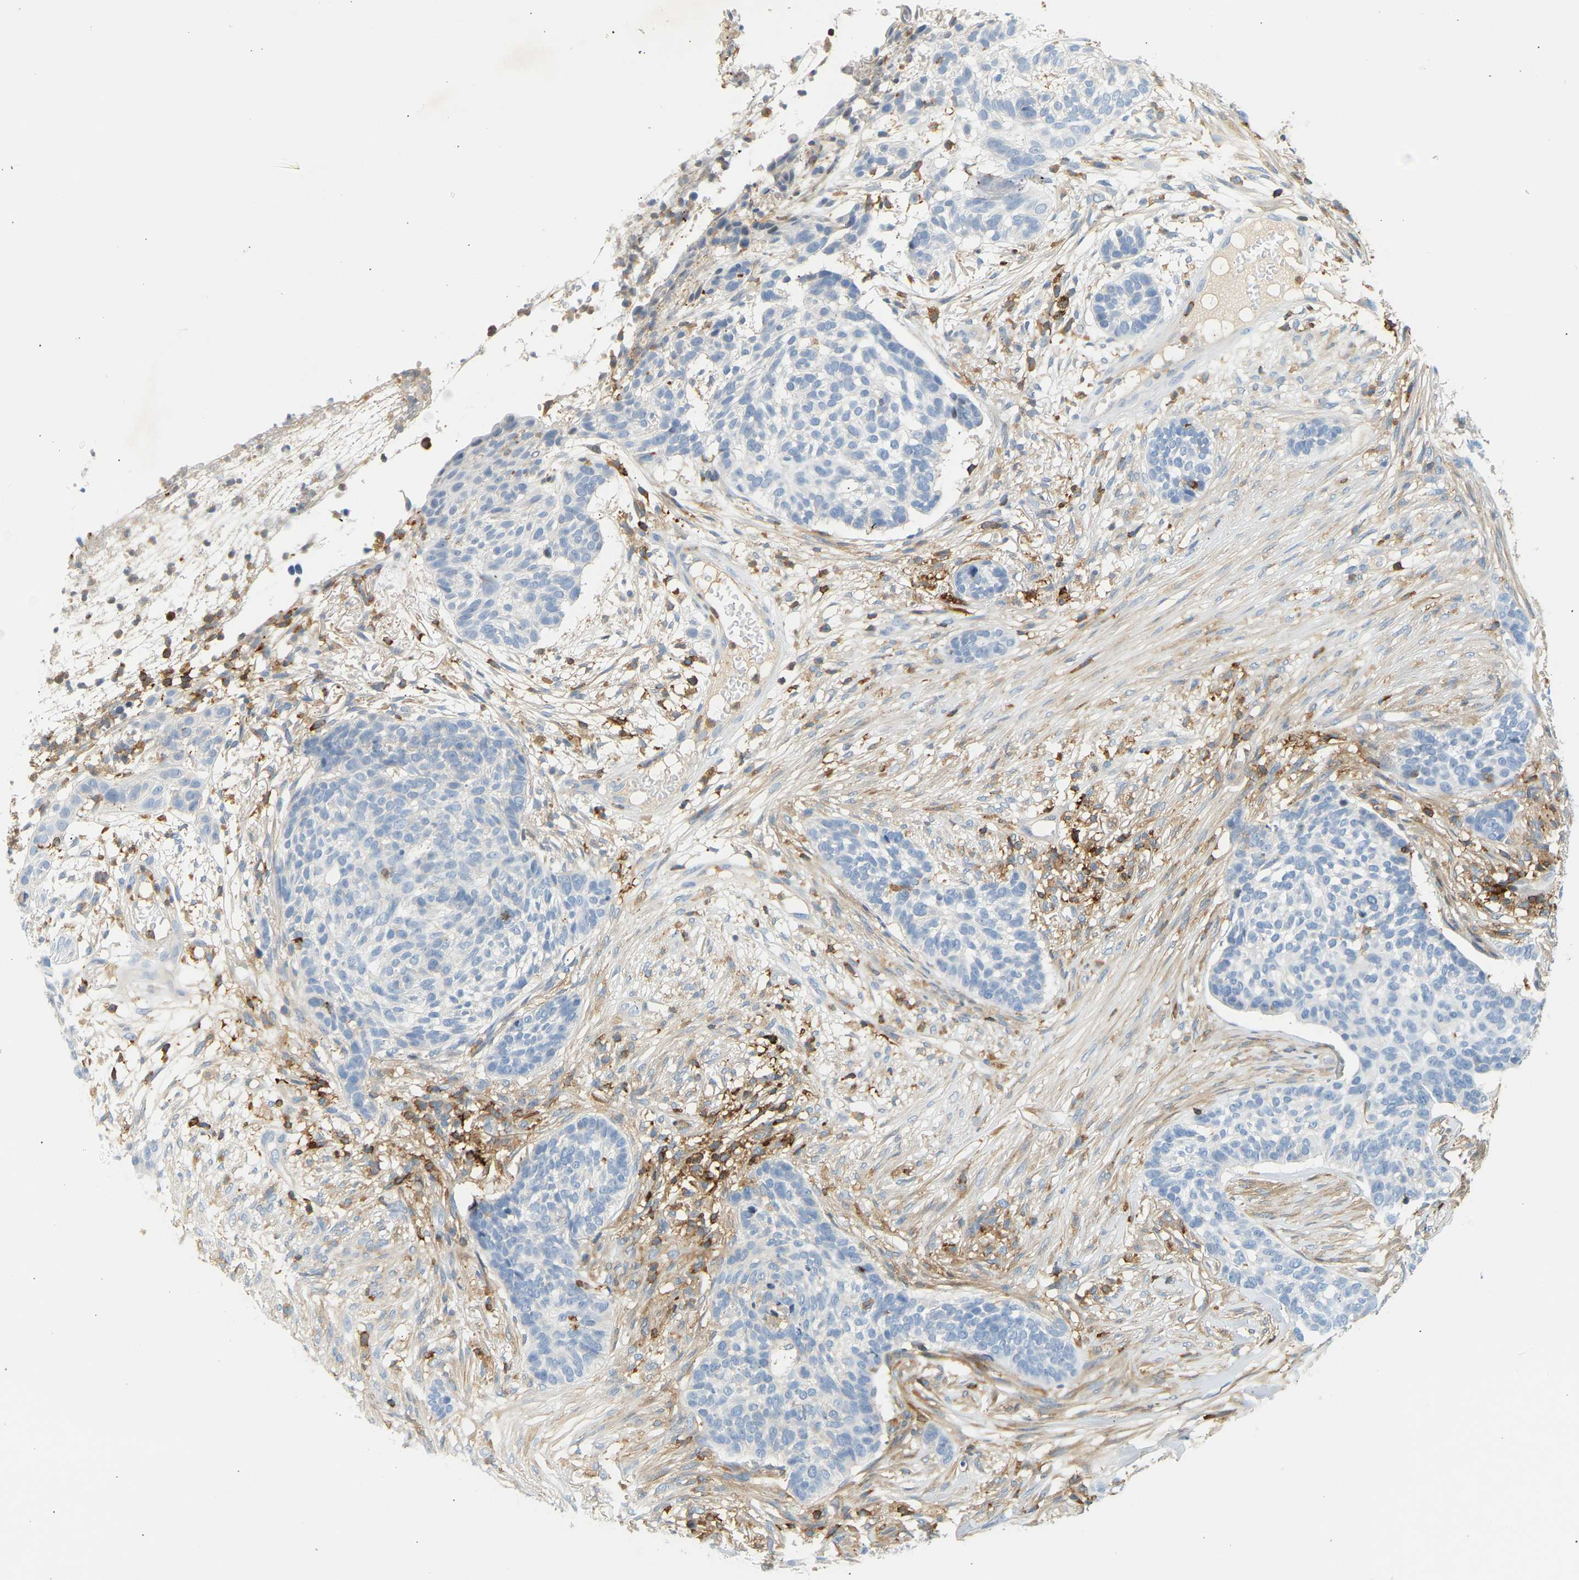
{"staining": {"intensity": "negative", "quantity": "none", "location": "none"}, "tissue": "skin cancer", "cell_type": "Tumor cells", "image_type": "cancer", "snomed": [{"axis": "morphology", "description": "Basal cell carcinoma"}, {"axis": "topography", "description": "Skin"}], "caption": "DAB (3,3'-diaminobenzidine) immunohistochemical staining of human skin basal cell carcinoma demonstrates no significant expression in tumor cells. The staining was performed using DAB (3,3'-diaminobenzidine) to visualize the protein expression in brown, while the nuclei were stained in blue with hematoxylin (Magnification: 20x).", "gene": "FNBP1", "patient": {"sex": "male", "age": 85}}